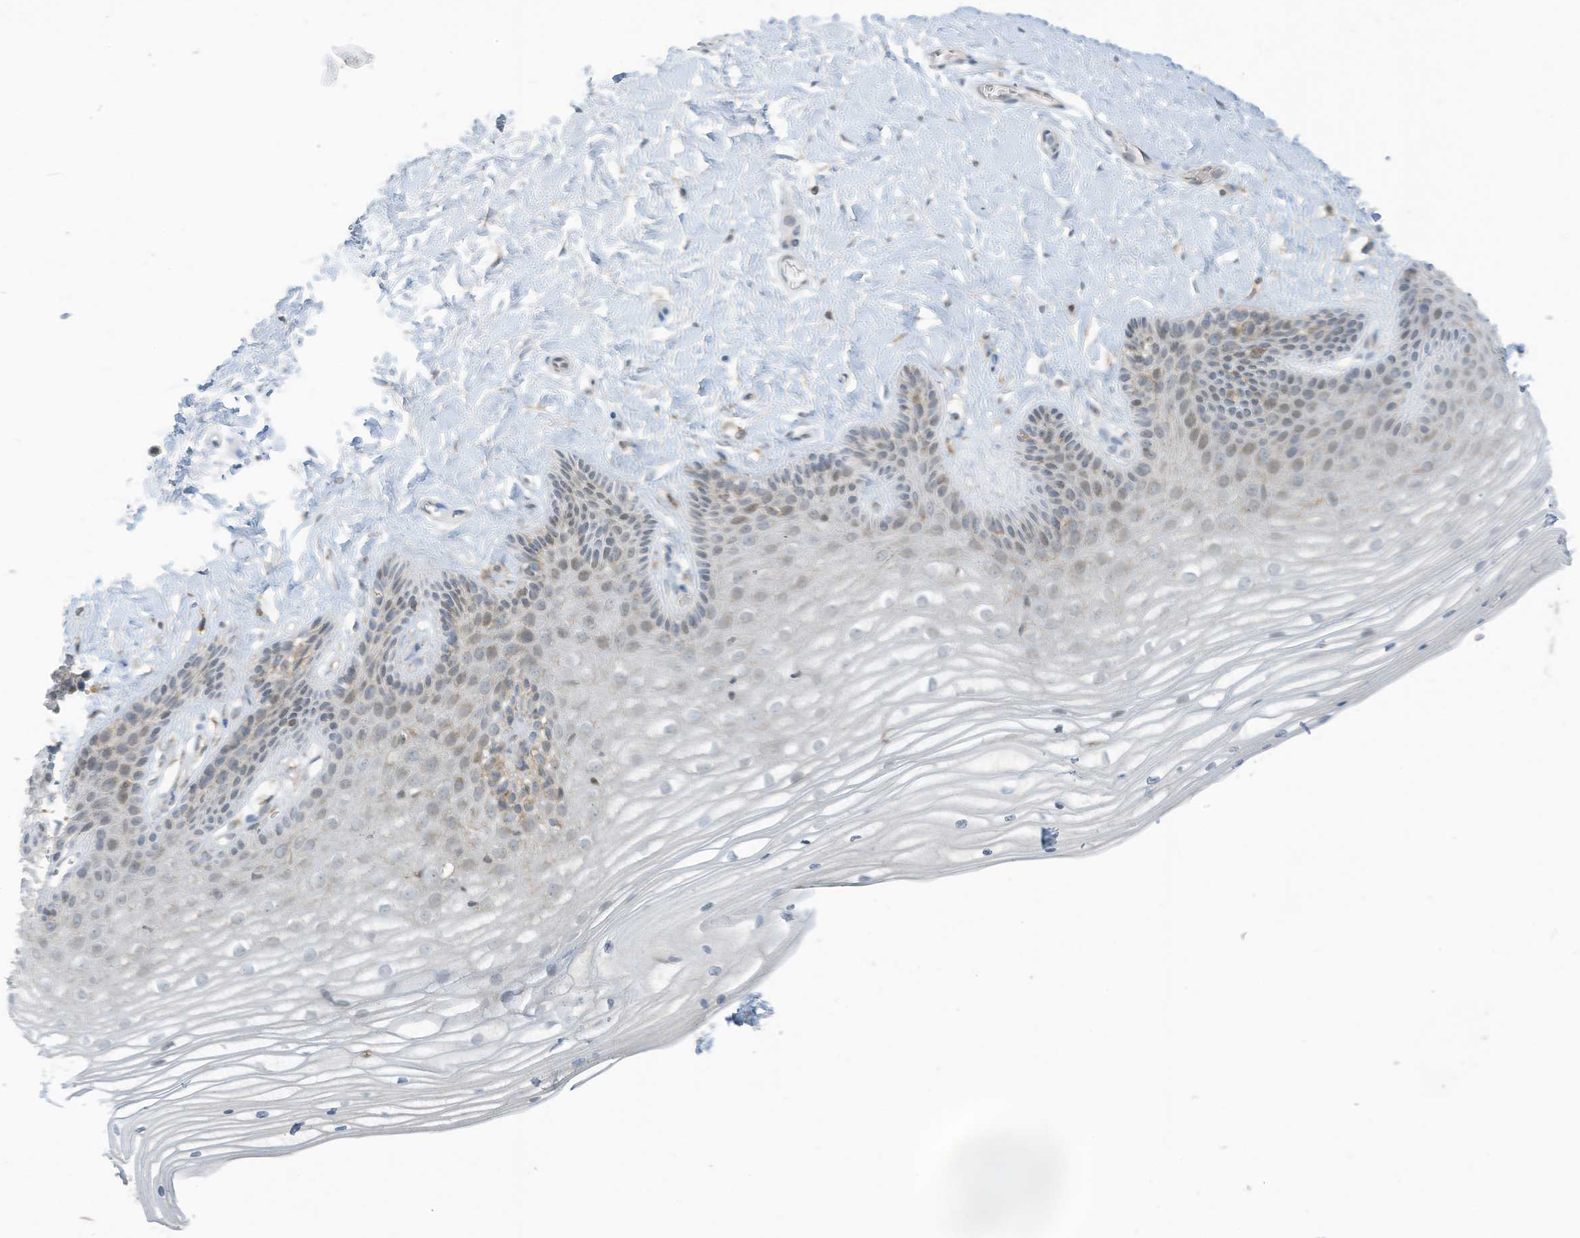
{"staining": {"intensity": "negative", "quantity": "none", "location": "none"}, "tissue": "vagina", "cell_type": "Squamous epithelial cells", "image_type": "normal", "snomed": [{"axis": "morphology", "description": "Normal tissue, NOS"}, {"axis": "topography", "description": "Vagina"}, {"axis": "topography", "description": "Cervix"}], "caption": "Immunohistochemistry image of unremarkable vagina: vagina stained with DAB (3,3'-diaminobenzidine) demonstrates no significant protein positivity in squamous epithelial cells.", "gene": "PARVG", "patient": {"sex": "female", "age": 40}}